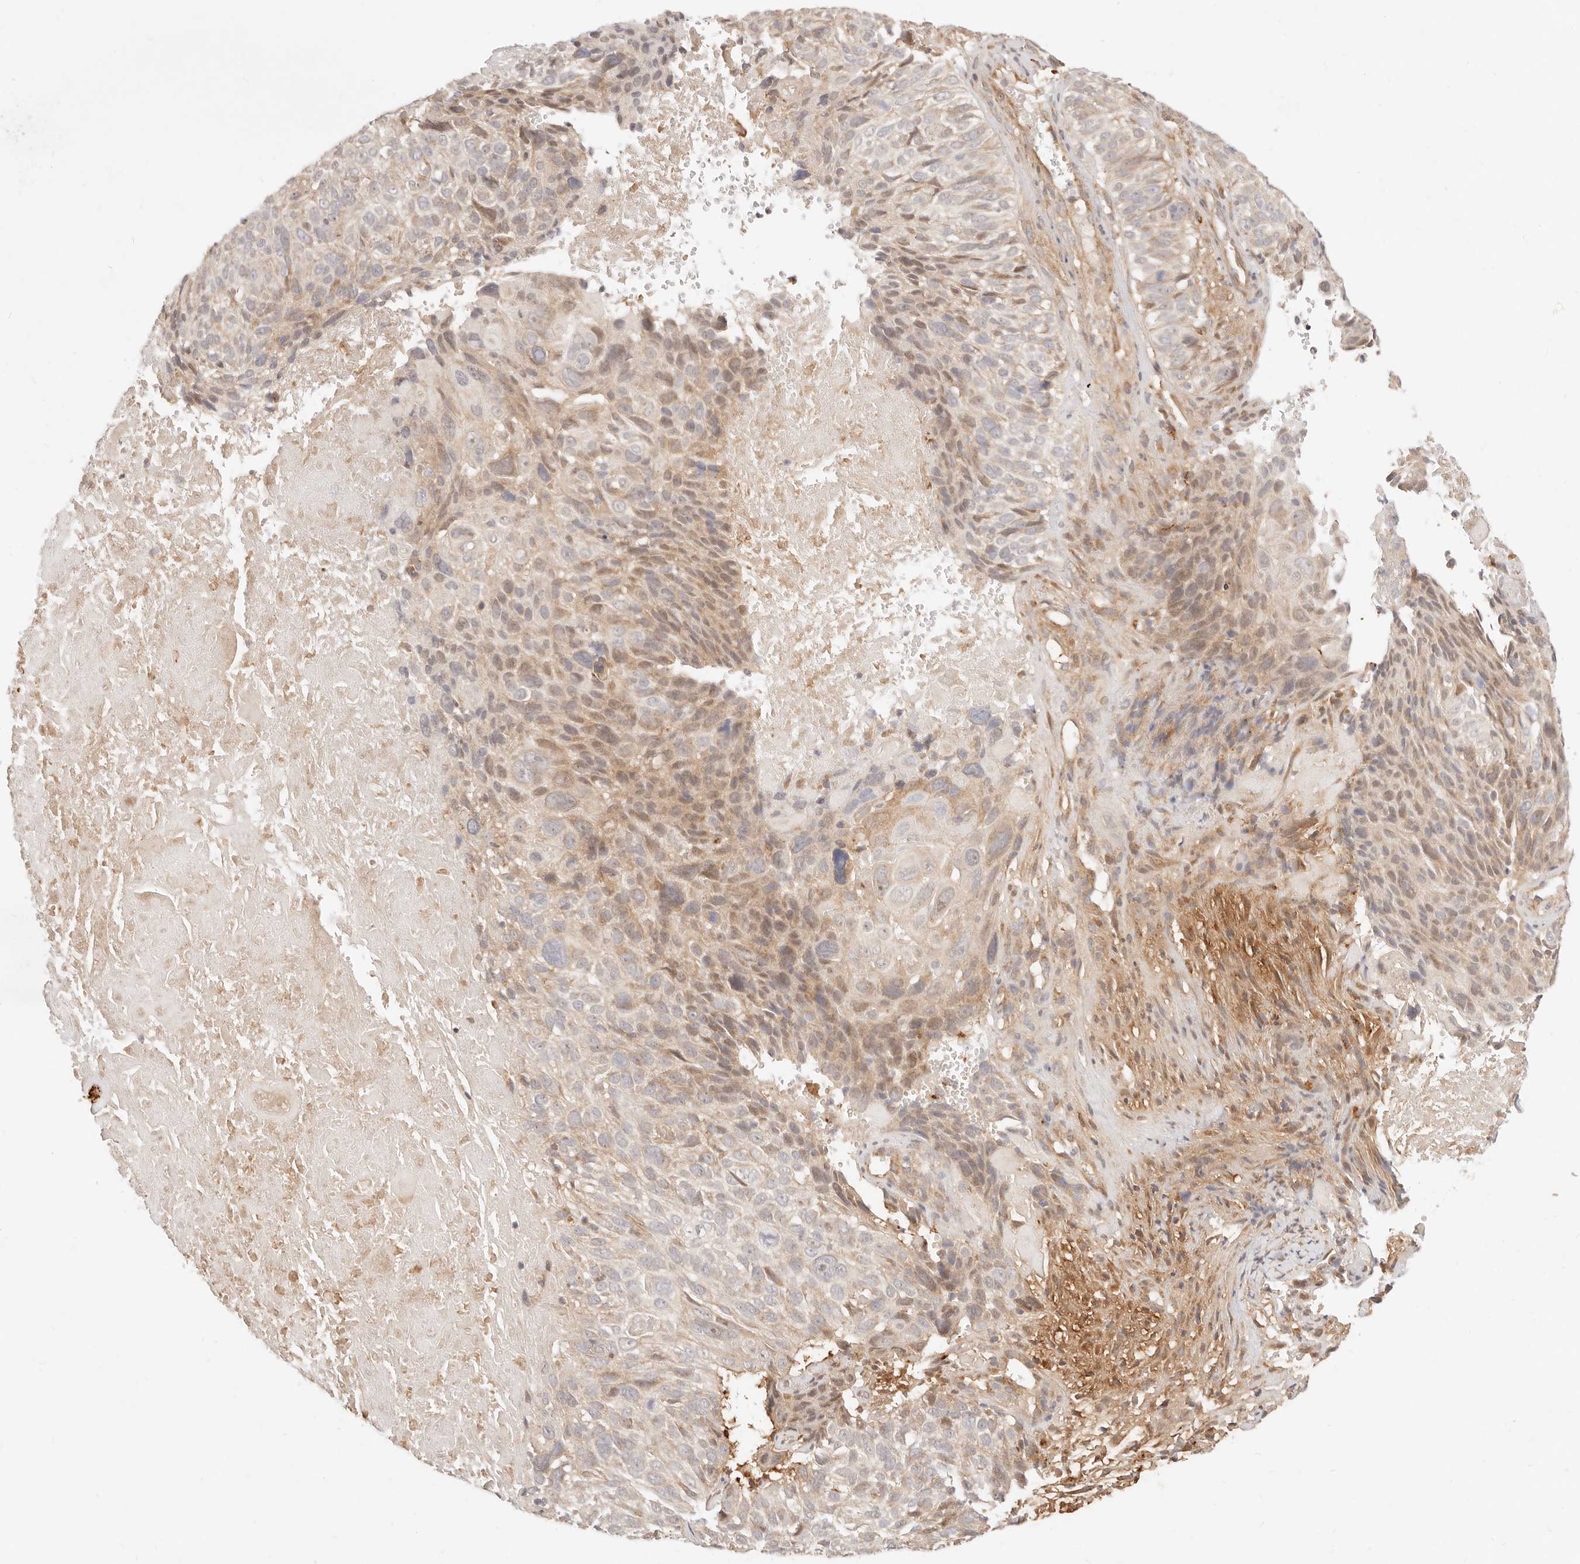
{"staining": {"intensity": "moderate", "quantity": "<25%", "location": "cytoplasmic/membranous"}, "tissue": "cervical cancer", "cell_type": "Tumor cells", "image_type": "cancer", "snomed": [{"axis": "morphology", "description": "Squamous cell carcinoma, NOS"}, {"axis": "topography", "description": "Cervix"}], "caption": "DAB immunohistochemical staining of human cervical cancer (squamous cell carcinoma) shows moderate cytoplasmic/membranous protein expression in approximately <25% of tumor cells.", "gene": "UBXN10", "patient": {"sex": "female", "age": 74}}